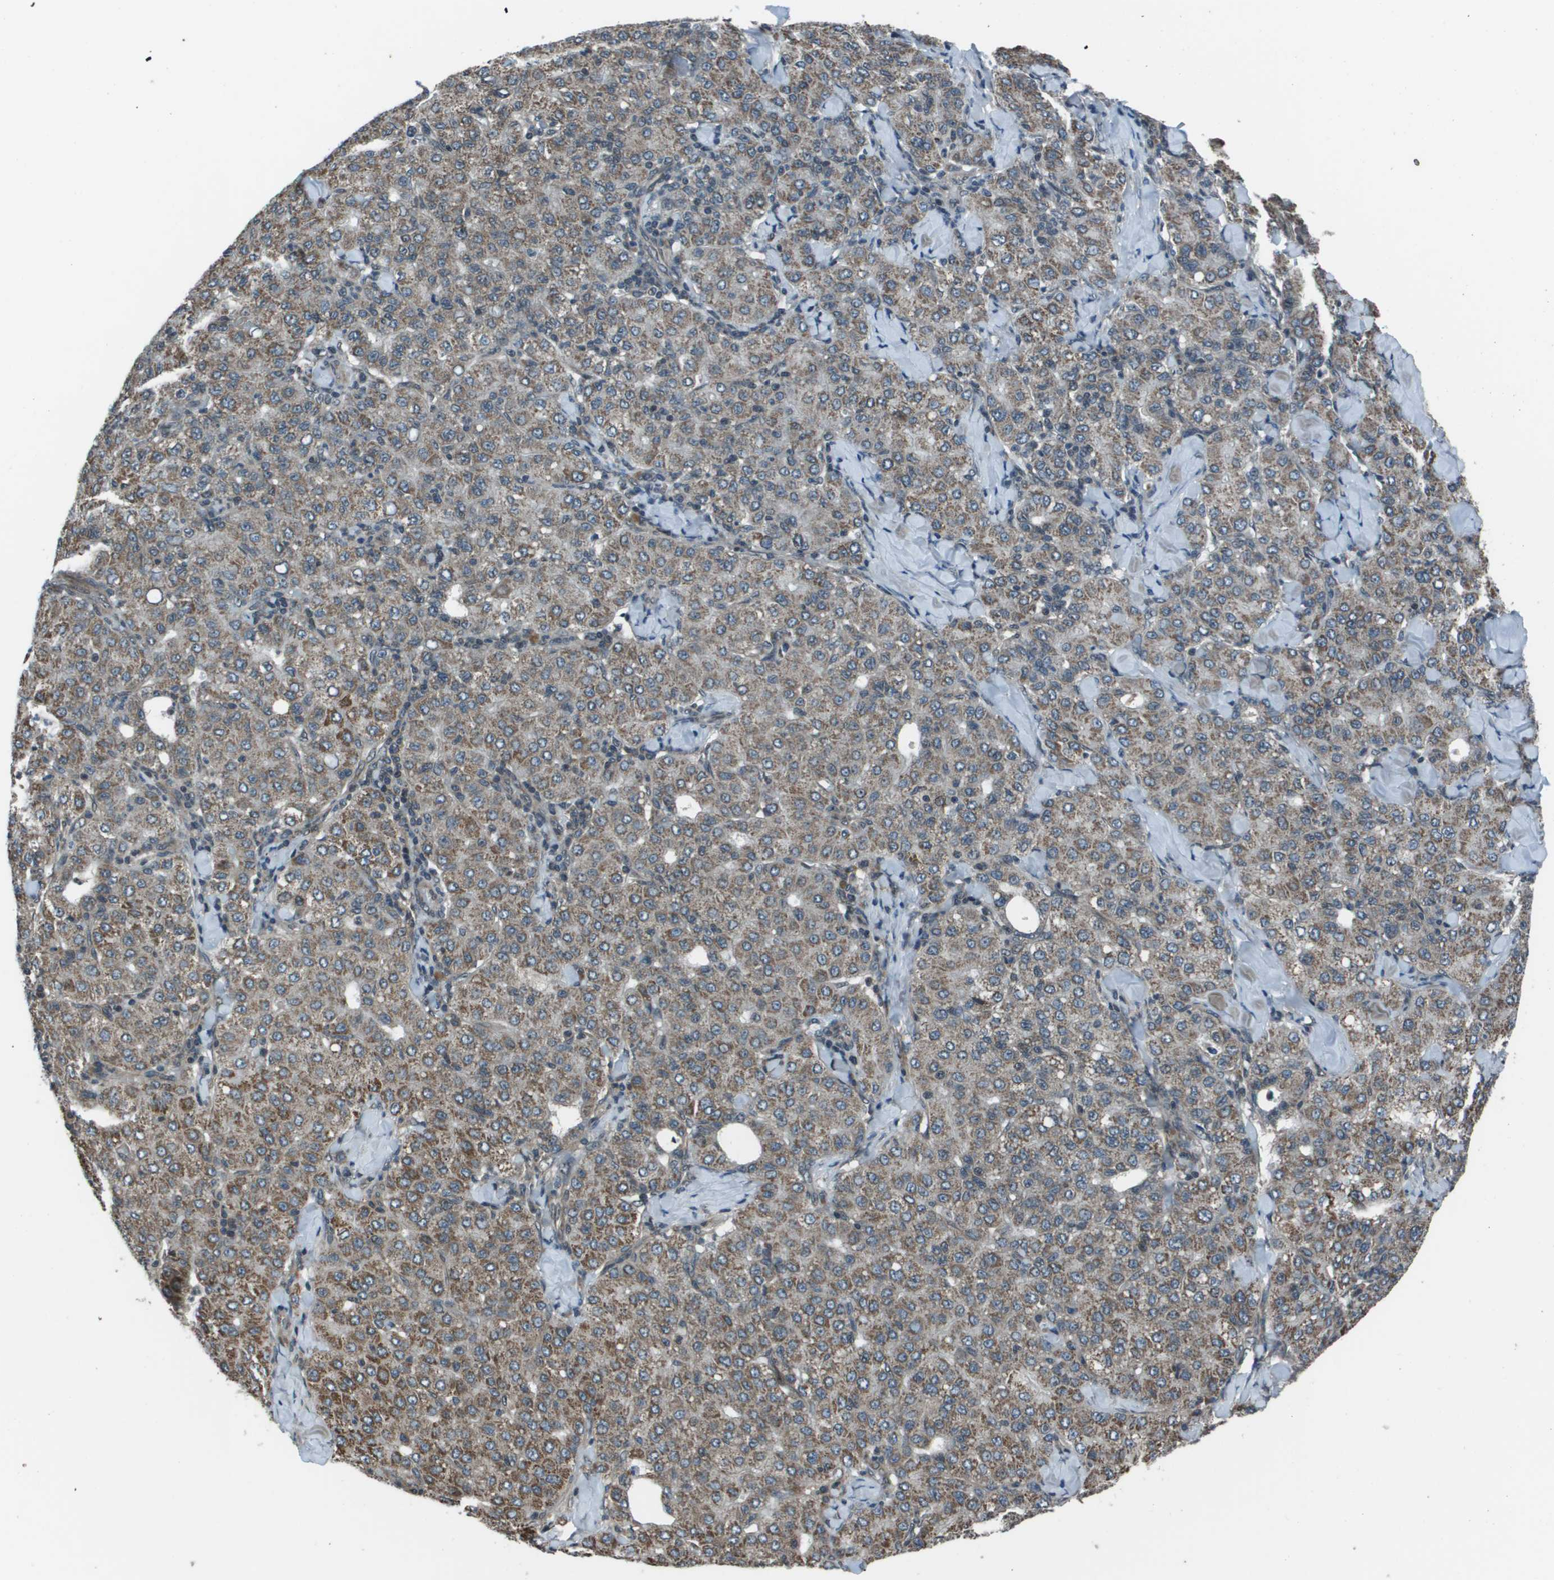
{"staining": {"intensity": "moderate", "quantity": ">75%", "location": "cytoplasmic/membranous"}, "tissue": "liver cancer", "cell_type": "Tumor cells", "image_type": "cancer", "snomed": [{"axis": "morphology", "description": "Carcinoma, Hepatocellular, NOS"}, {"axis": "topography", "description": "Liver"}], "caption": "Liver cancer (hepatocellular carcinoma) stained with DAB immunohistochemistry (IHC) reveals medium levels of moderate cytoplasmic/membranous staining in about >75% of tumor cells.", "gene": "PPFIA1", "patient": {"sex": "male", "age": 65}}